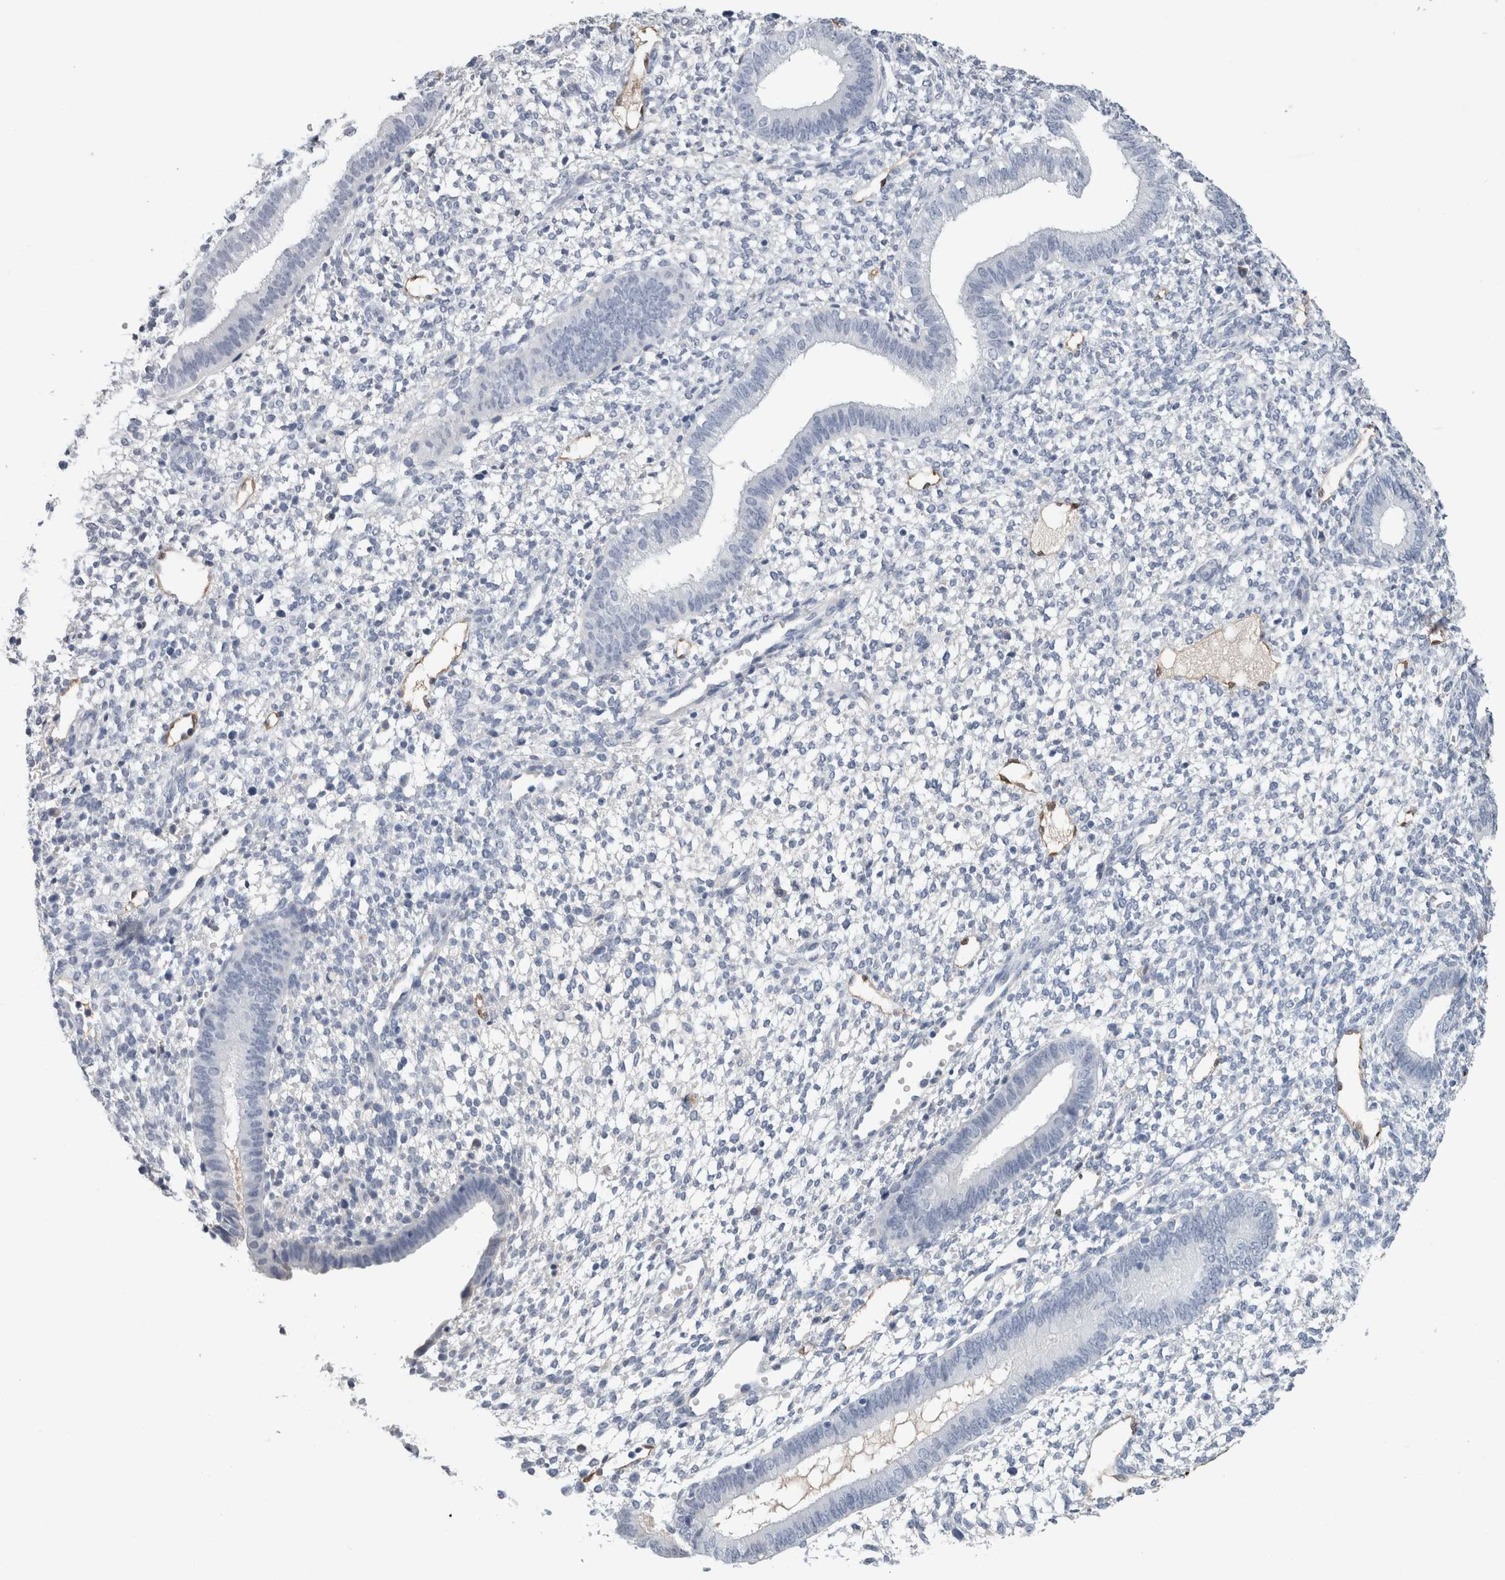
{"staining": {"intensity": "negative", "quantity": "none", "location": "none"}, "tissue": "endometrium", "cell_type": "Cells in endometrial stroma", "image_type": "normal", "snomed": [{"axis": "morphology", "description": "Normal tissue, NOS"}, {"axis": "topography", "description": "Endometrium"}], "caption": "High power microscopy histopathology image of an immunohistochemistry image of benign endometrium, revealing no significant expression in cells in endometrial stroma. The staining was performed using DAB (3,3'-diaminobenzidine) to visualize the protein expression in brown, while the nuclei were stained in blue with hematoxylin (Magnification: 20x).", "gene": "FABP4", "patient": {"sex": "female", "age": 46}}